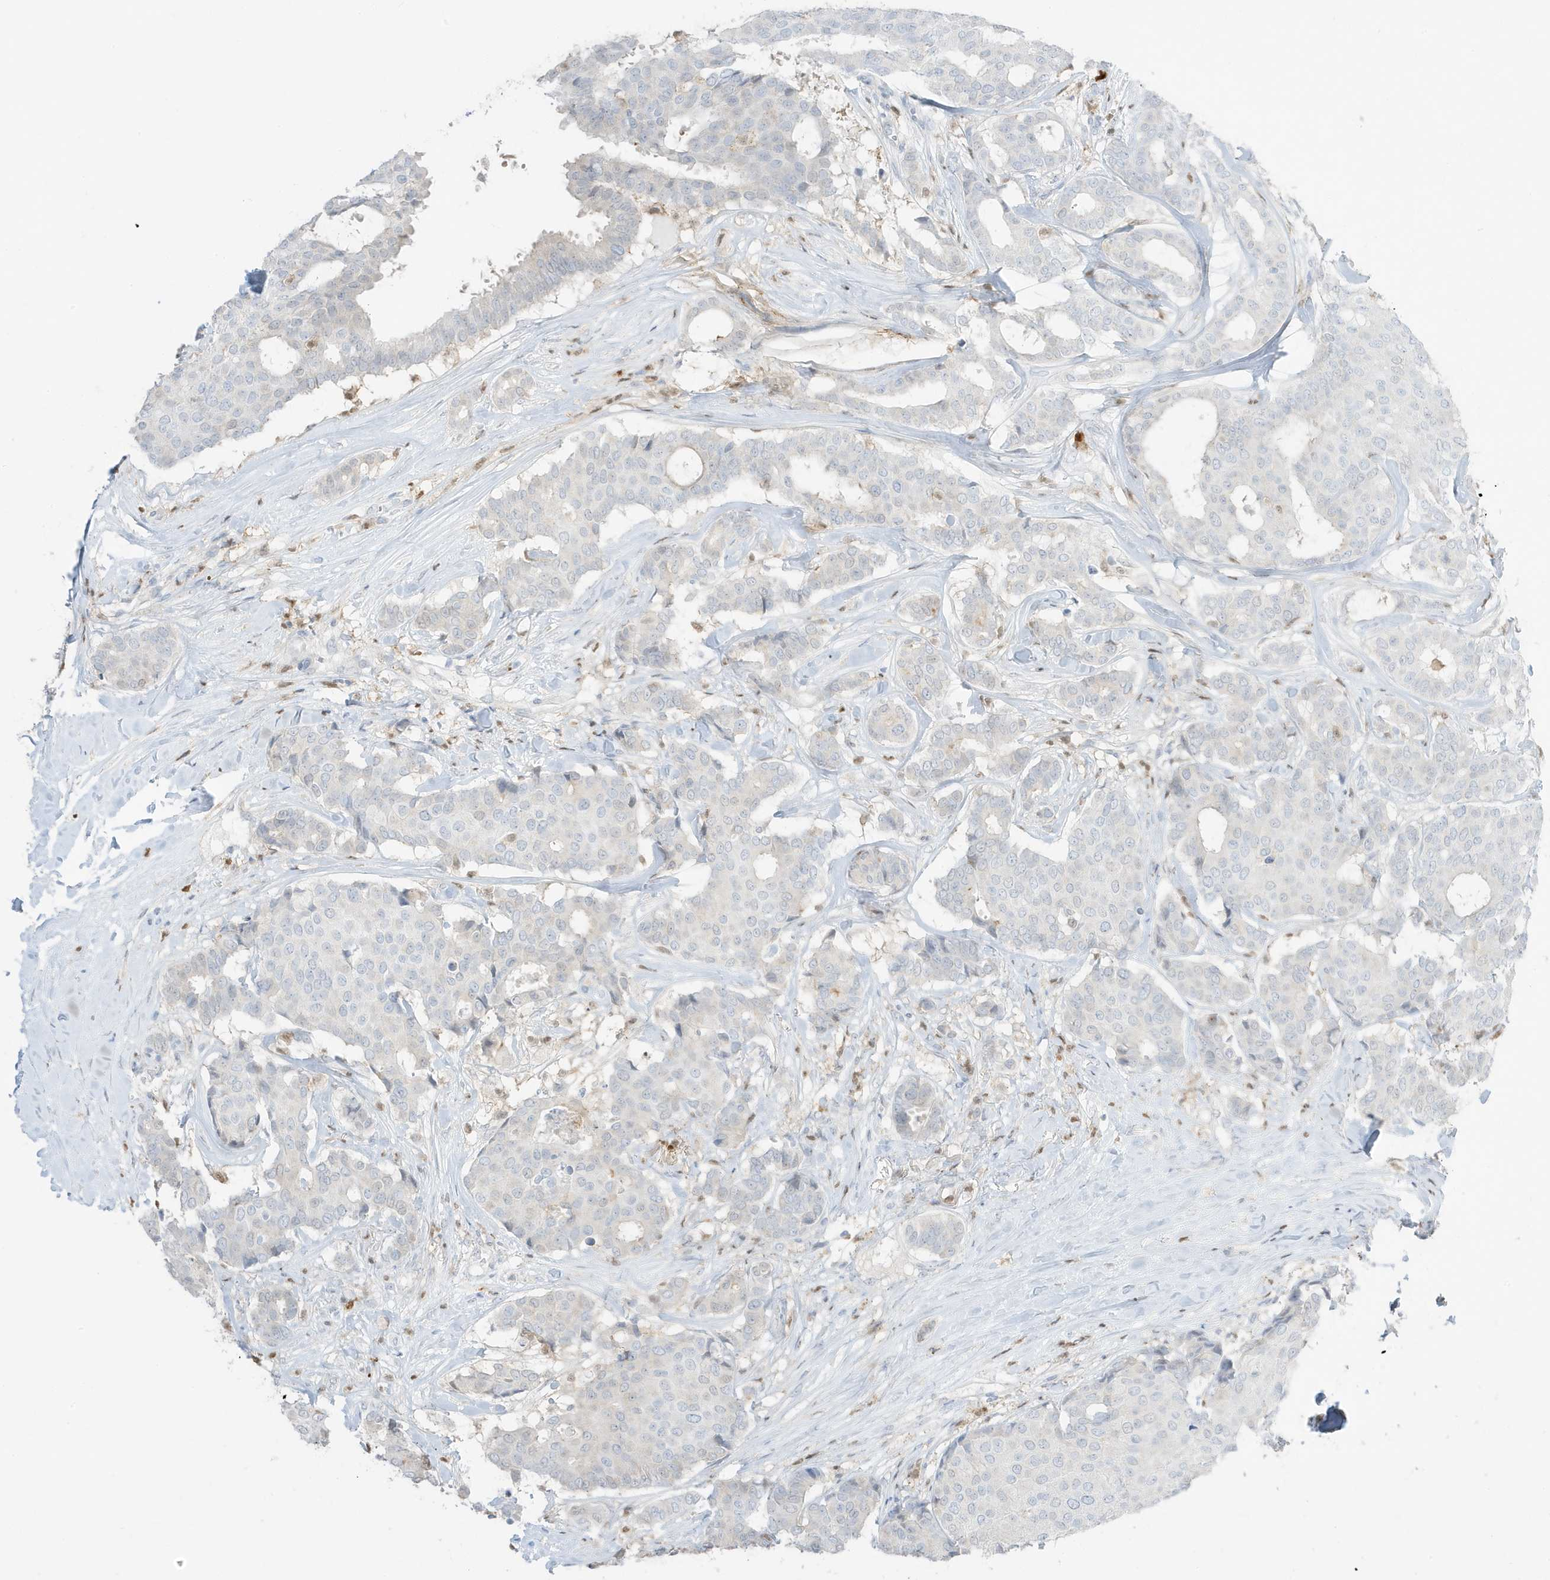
{"staining": {"intensity": "weak", "quantity": "<25%", "location": "cytoplasmic/membranous"}, "tissue": "breast cancer", "cell_type": "Tumor cells", "image_type": "cancer", "snomed": [{"axis": "morphology", "description": "Duct carcinoma"}, {"axis": "topography", "description": "Breast"}], "caption": "Photomicrograph shows no significant protein positivity in tumor cells of breast cancer.", "gene": "GCA", "patient": {"sex": "female", "age": 75}}